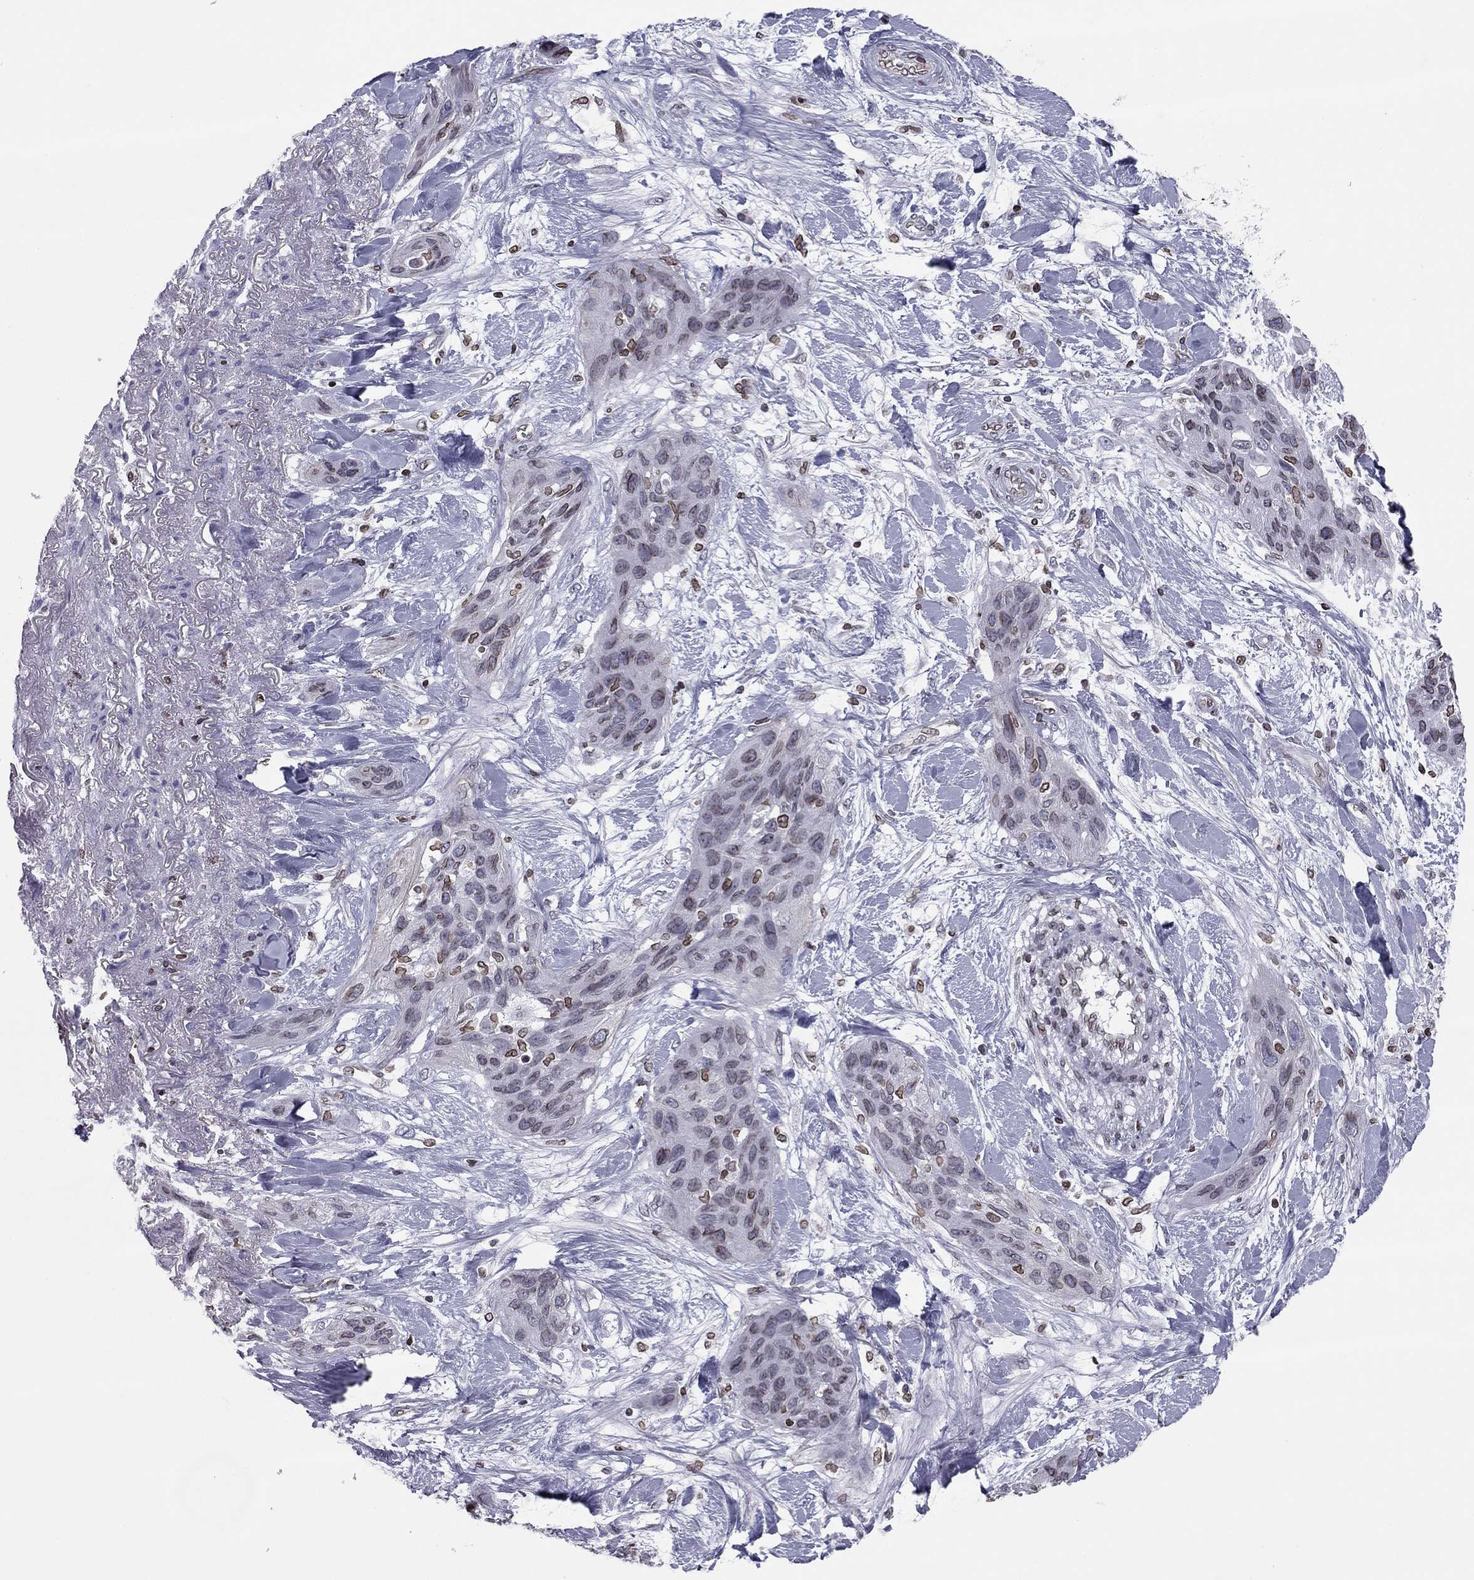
{"staining": {"intensity": "weak", "quantity": "25%-75%", "location": "cytoplasmic/membranous,nuclear"}, "tissue": "lung cancer", "cell_type": "Tumor cells", "image_type": "cancer", "snomed": [{"axis": "morphology", "description": "Squamous cell carcinoma, NOS"}, {"axis": "topography", "description": "Lung"}], "caption": "A histopathology image showing weak cytoplasmic/membranous and nuclear positivity in approximately 25%-75% of tumor cells in lung cancer, as visualized by brown immunohistochemical staining.", "gene": "ESPL1", "patient": {"sex": "female", "age": 70}}